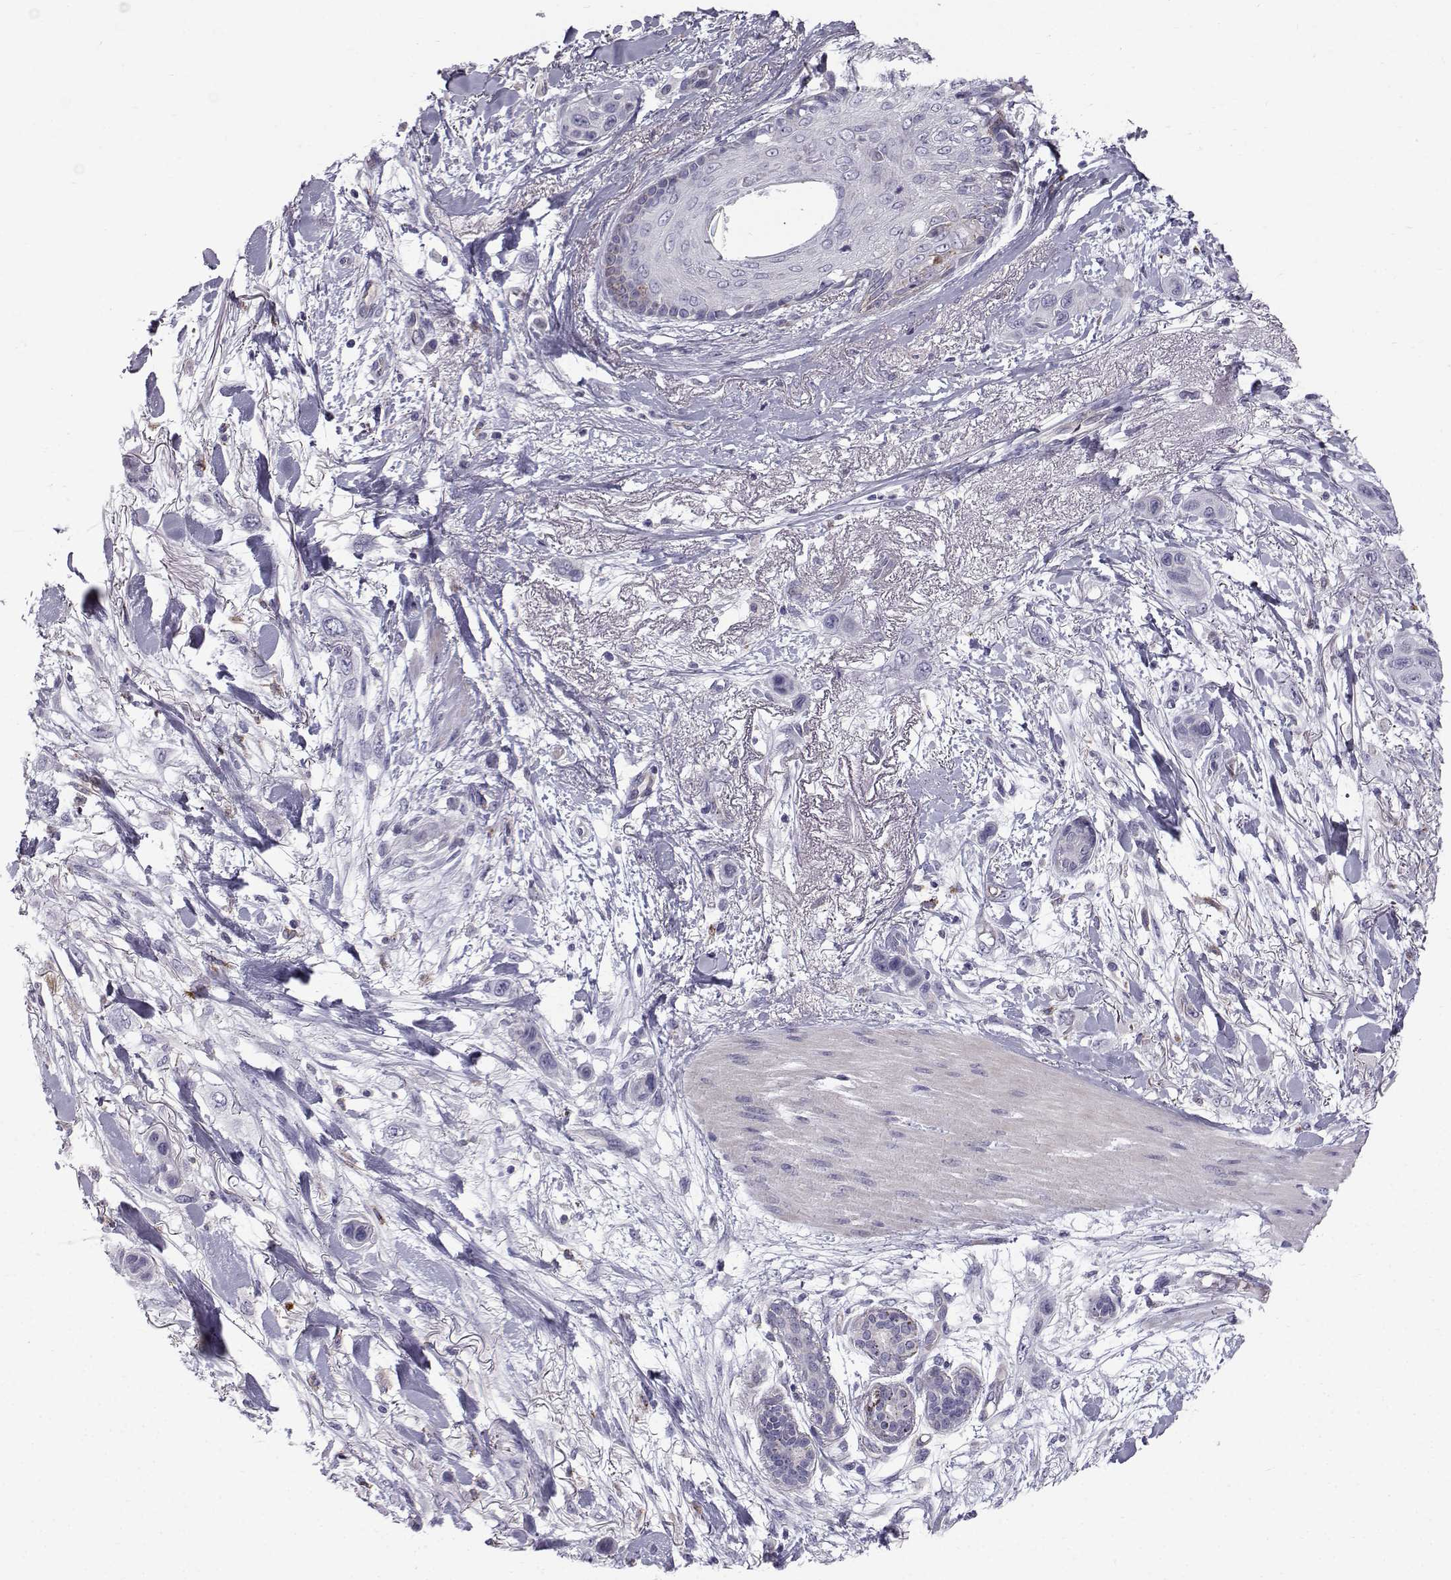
{"staining": {"intensity": "negative", "quantity": "none", "location": "none"}, "tissue": "skin cancer", "cell_type": "Tumor cells", "image_type": "cancer", "snomed": [{"axis": "morphology", "description": "Squamous cell carcinoma, NOS"}, {"axis": "topography", "description": "Skin"}], "caption": "Tumor cells are negative for protein expression in human skin squamous cell carcinoma.", "gene": "CALCR", "patient": {"sex": "male", "age": 79}}